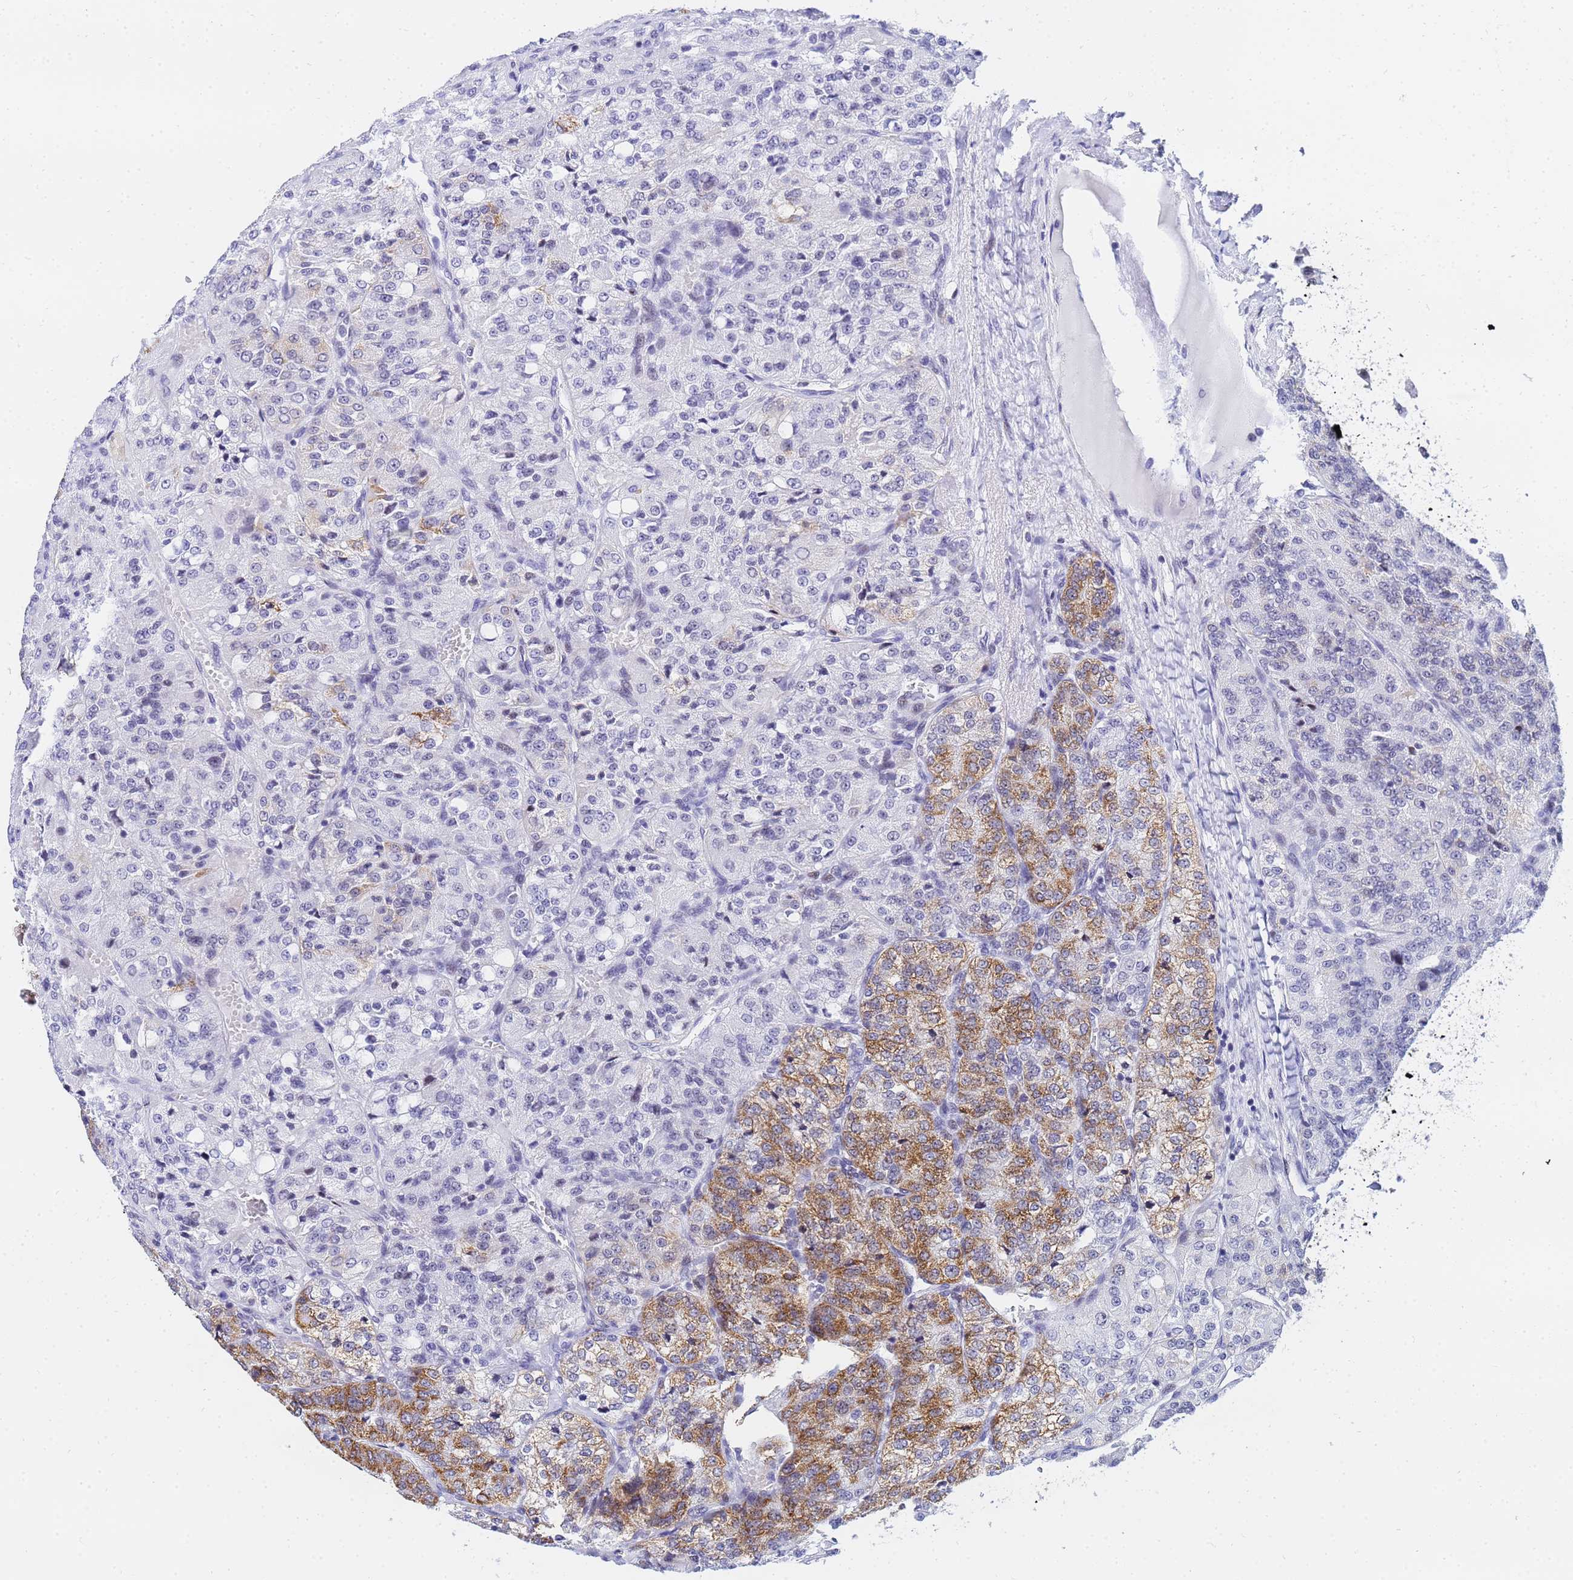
{"staining": {"intensity": "moderate", "quantity": "<25%", "location": "cytoplasmic/membranous"}, "tissue": "renal cancer", "cell_type": "Tumor cells", "image_type": "cancer", "snomed": [{"axis": "morphology", "description": "Adenocarcinoma, NOS"}, {"axis": "topography", "description": "Kidney"}], "caption": "This histopathology image demonstrates immunohistochemistry staining of human renal adenocarcinoma, with low moderate cytoplasmic/membranous positivity in approximately <25% of tumor cells.", "gene": "CKMT1A", "patient": {"sex": "female", "age": 63}}